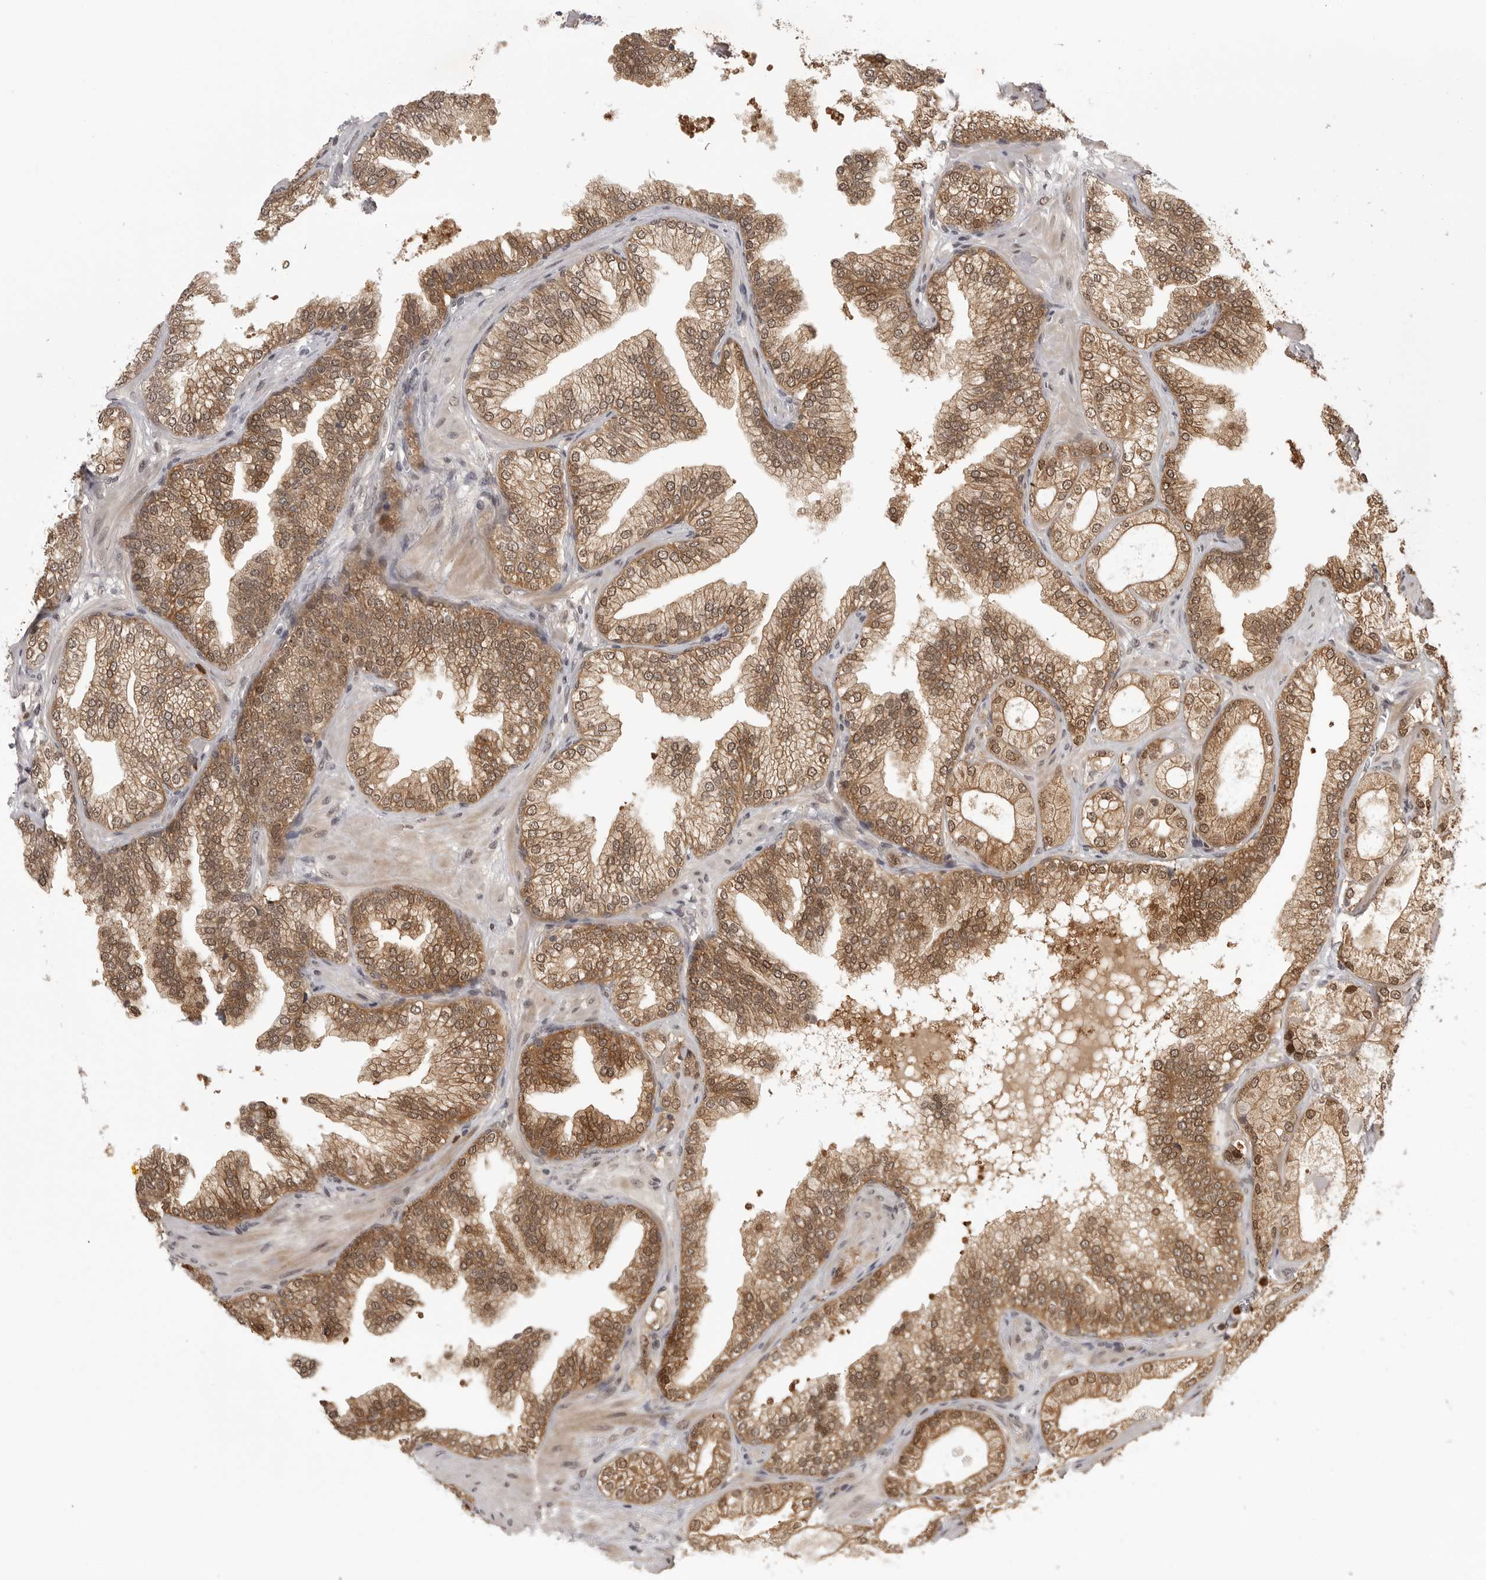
{"staining": {"intensity": "moderate", "quantity": ">75%", "location": "cytoplasmic/membranous,nuclear"}, "tissue": "prostate cancer", "cell_type": "Tumor cells", "image_type": "cancer", "snomed": [{"axis": "morphology", "description": "Adenocarcinoma, High grade"}, {"axis": "topography", "description": "Prostate"}], "caption": "Prostate adenocarcinoma (high-grade) stained for a protein displays moderate cytoplasmic/membranous and nuclear positivity in tumor cells.", "gene": "PEG3", "patient": {"sex": "male", "age": 58}}